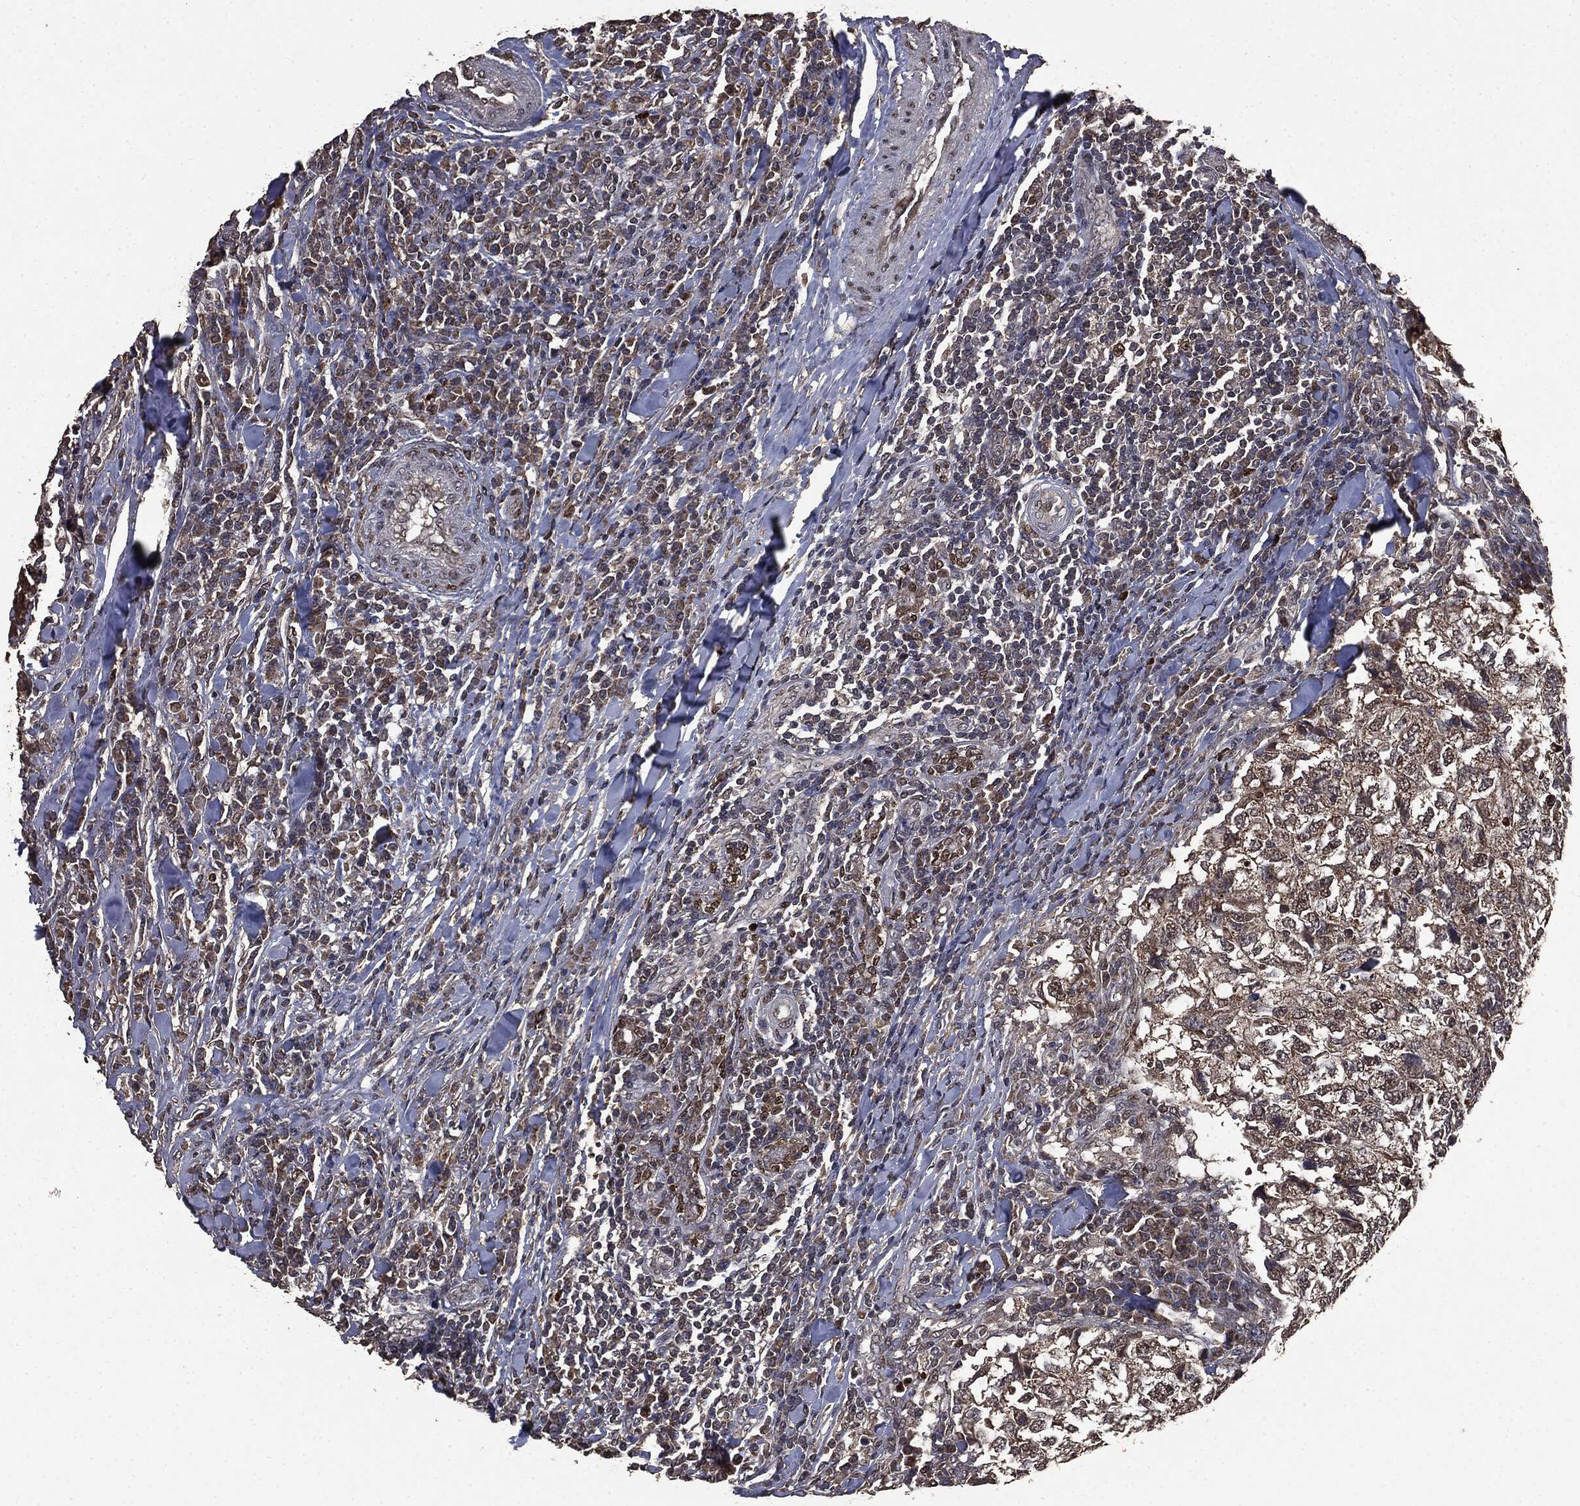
{"staining": {"intensity": "weak", "quantity": ">75%", "location": "cytoplasmic/membranous"}, "tissue": "breast cancer", "cell_type": "Tumor cells", "image_type": "cancer", "snomed": [{"axis": "morphology", "description": "Duct carcinoma"}, {"axis": "topography", "description": "Breast"}], "caption": "A high-resolution image shows IHC staining of breast cancer, which shows weak cytoplasmic/membranous positivity in about >75% of tumor cells.", "gene": "PPP6R2", "patient": {"sex": "female", "age": 30}}